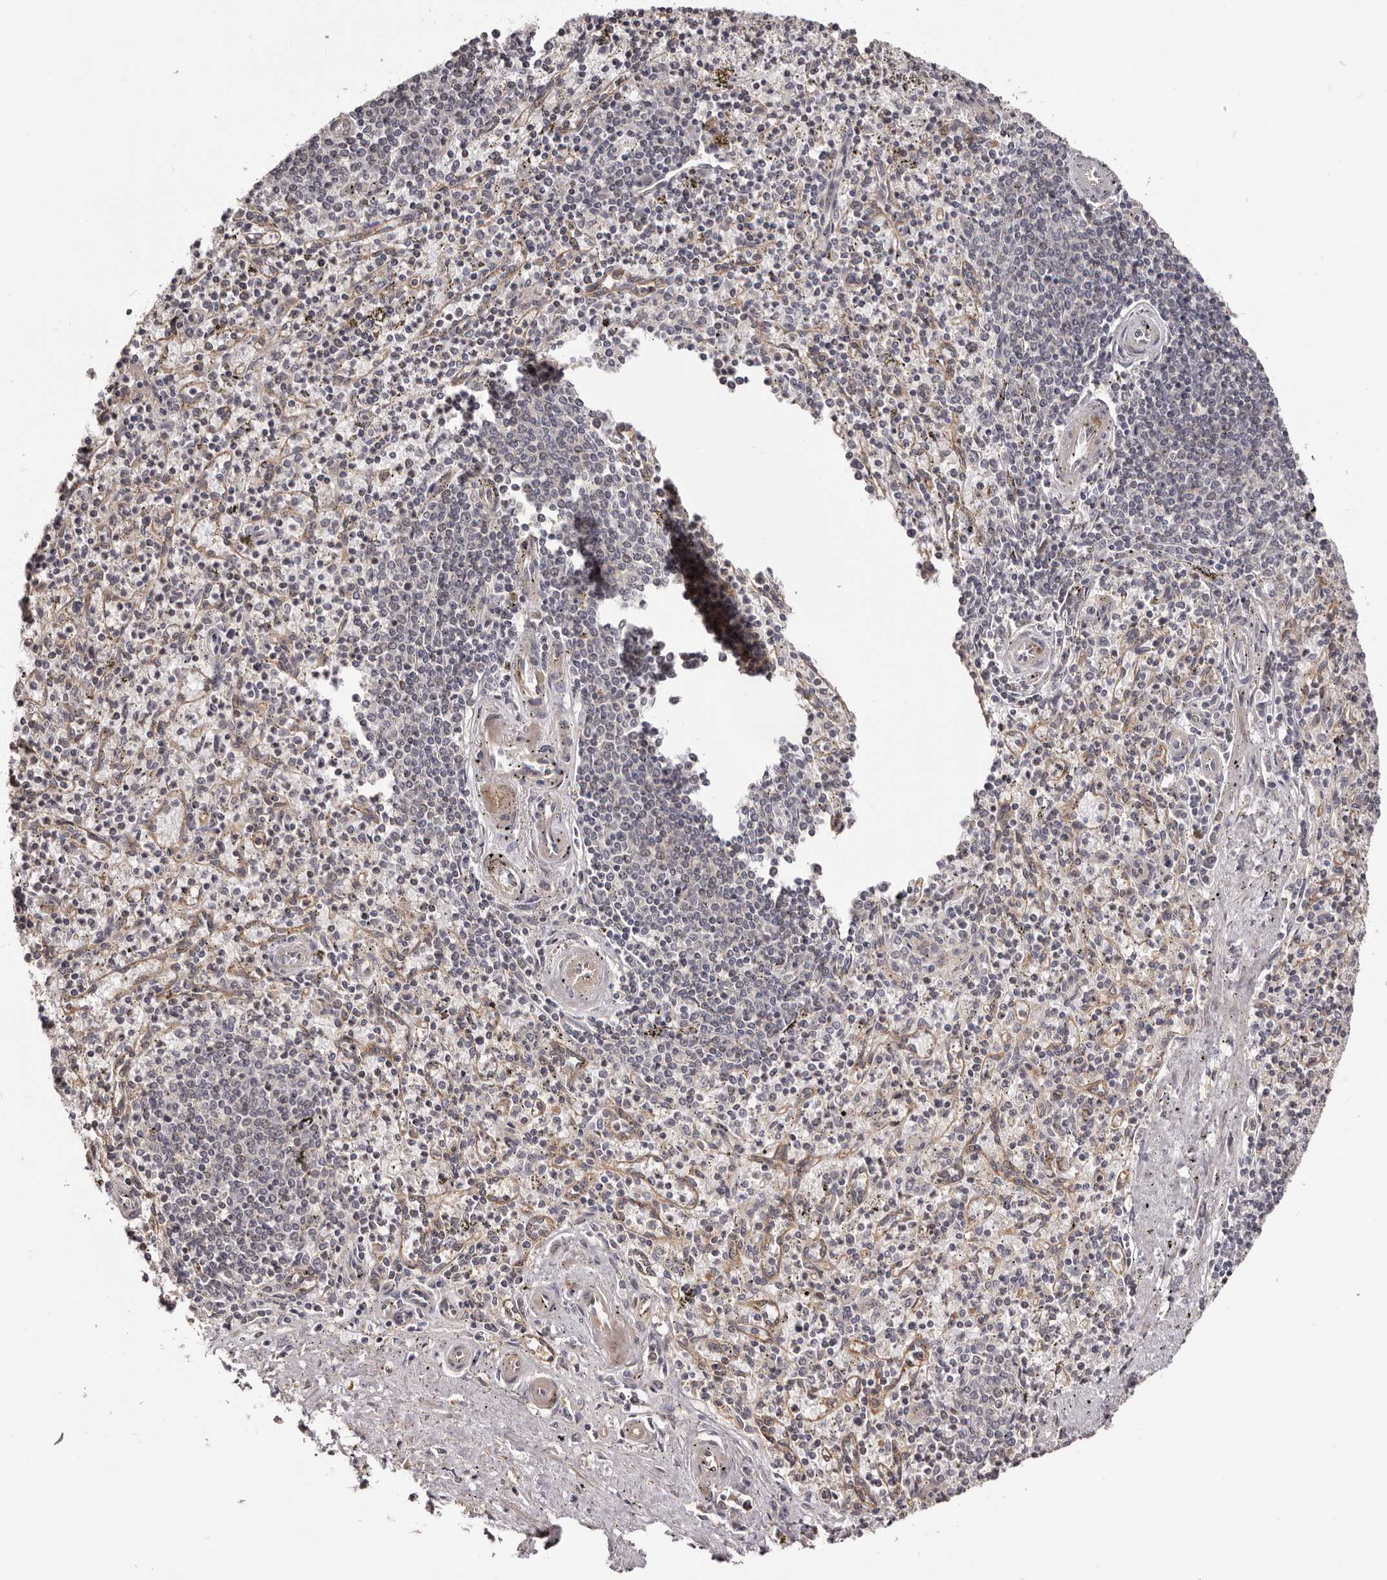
{"staining": {"intensity": "negative", "quantity": "none", "location": "none"}, "tissue": "spleen", "cell_type": "Cells in red pulp", "image_type": "normal", "snomed": [{"axis": "morphology", "description": "Normal tissue, NOS"}, {"axis": "topography", "description": "Spleen"}], "caption": "Spleen was stained to show a protein in brown. There is no significant positivity in cells in red pulp. Nuclei are stained in blue.", "gene": "NOL12", "patient": {"sex": "male", "age": 72}}